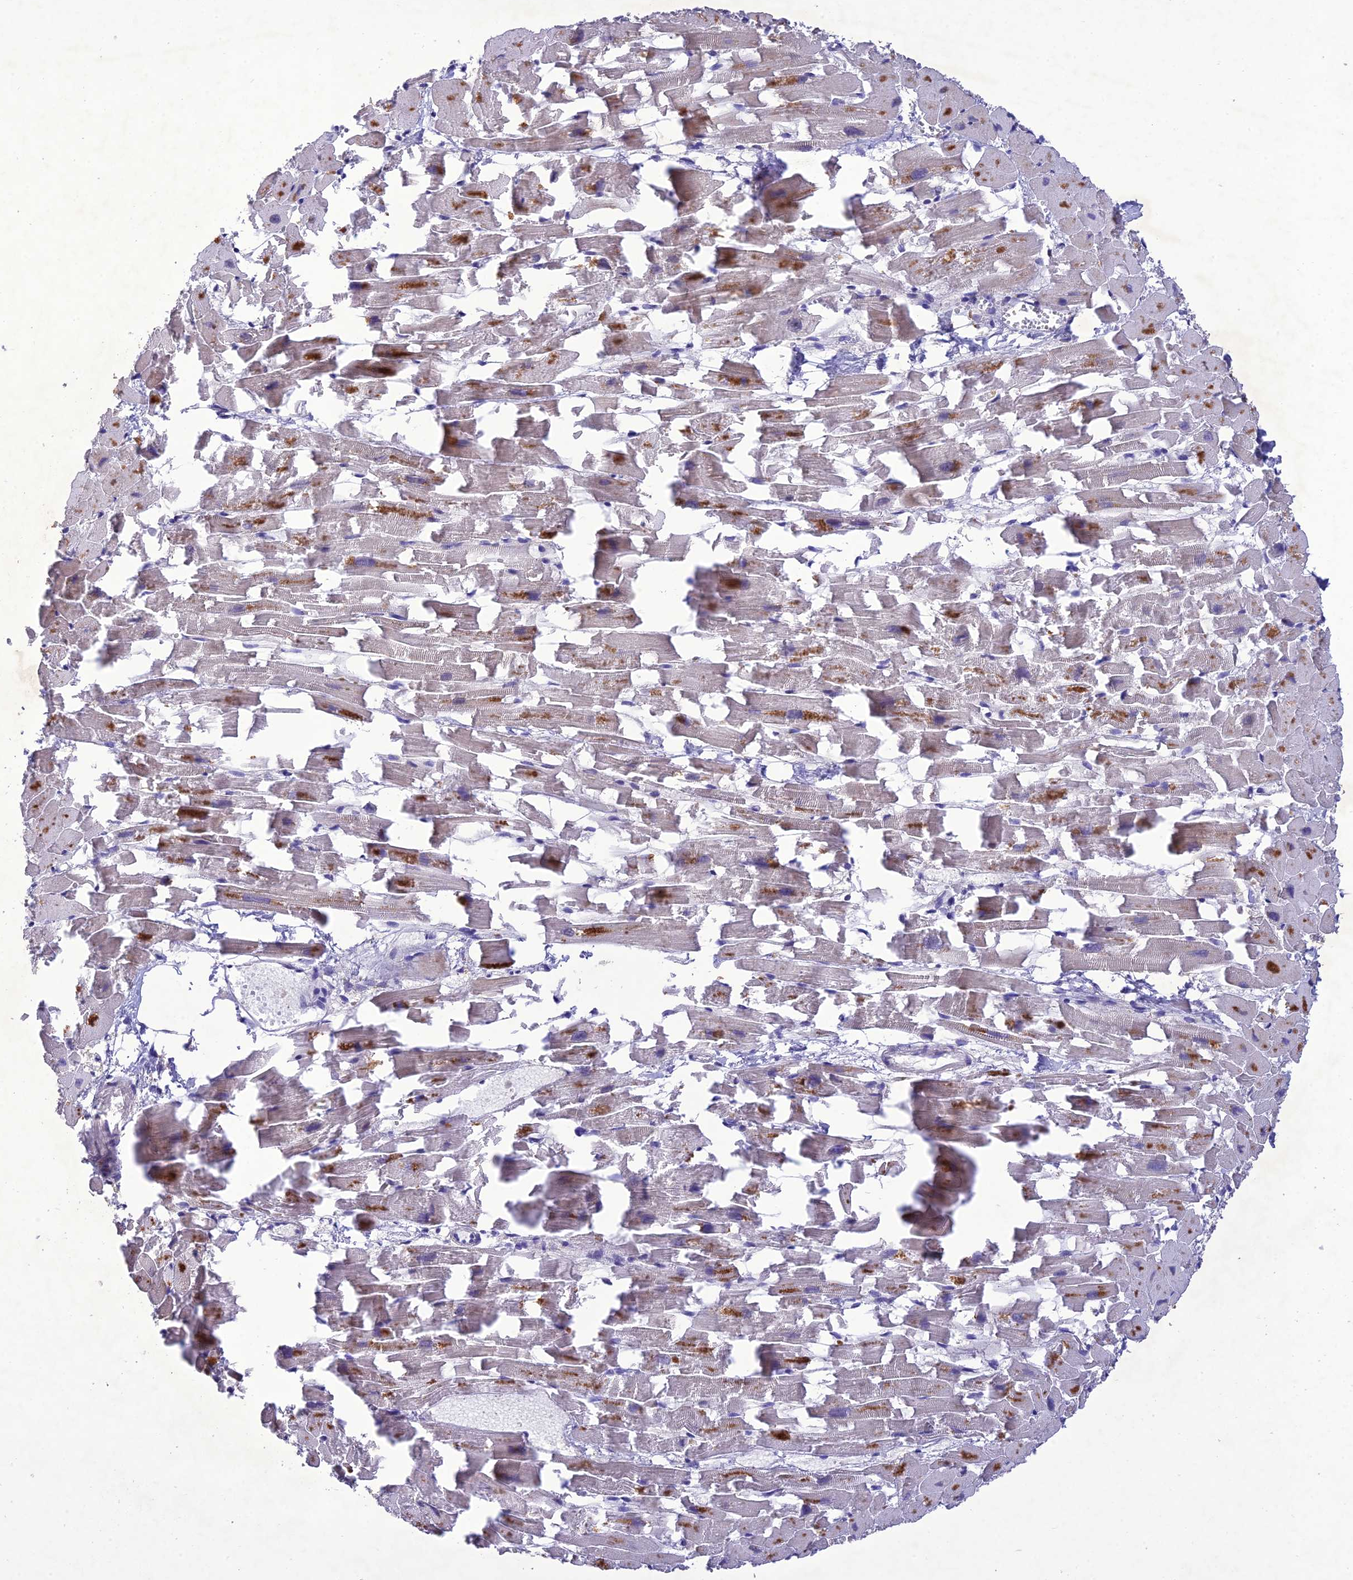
{"staining": {"intensity": "moderate", "quantity": ">75%", "location": "cytoplasmic/membranous"}, "tissue": "heart muscle", "cell_type": "Cardiomyocytes", "image_type": "normal", "snomed": [{"axis": "morphology", "description": "Normal tissue, NOS"}, {"axis": "topography", "description": "Heart"}], "caption": "The image reveals immunohistochemical staining of unremarkable heart muscle. There is moderate cytoplasmic/membranous expression is appreciated in about >75% of cardiomyocytes. (brown staining indicates protein expression, while blue staining denotes nuclei).", "gene": "SNX24", "patient": {"sex": "female", "age": 64}}